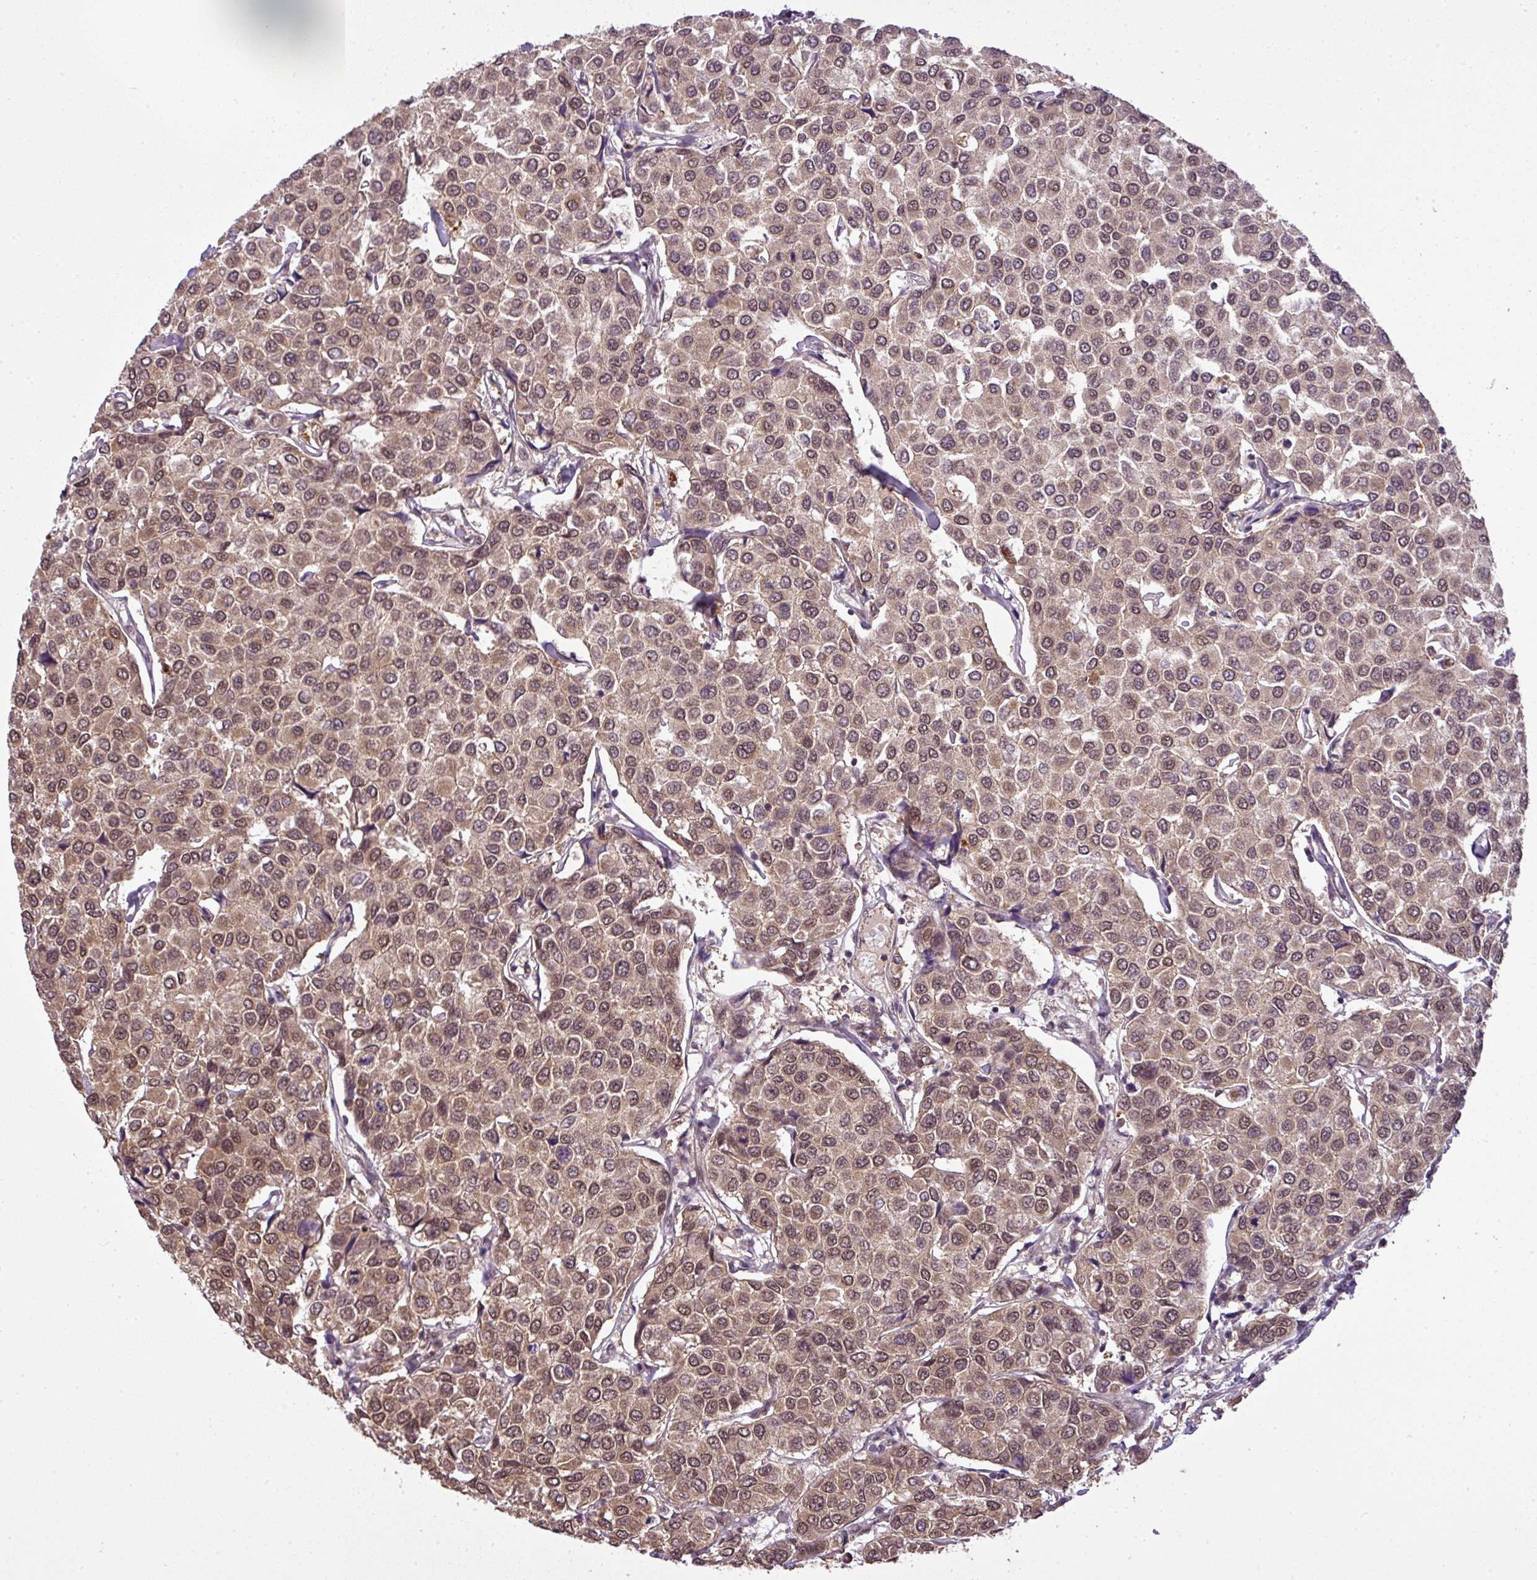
{"staining": {"intensity": "moderate", "quantity": ">75%", "location": "cytoplasmic/membranous,nuclear"}, "tissue": "breast cancer", "cell_type": "Tumor cells", "image_type": "cancer", "snomed": [{"axis": "morphology", "description": "Duct carcinoma"}, {"axis": "topography", "description": "Breast"}], "caption": "Human breast invasive ductal carcinoma stained with a protein marker demonstrates moderate staining in tumor cells.", "gene": "MFHAS1", "patient": {"sex": "female", "age": 55}}